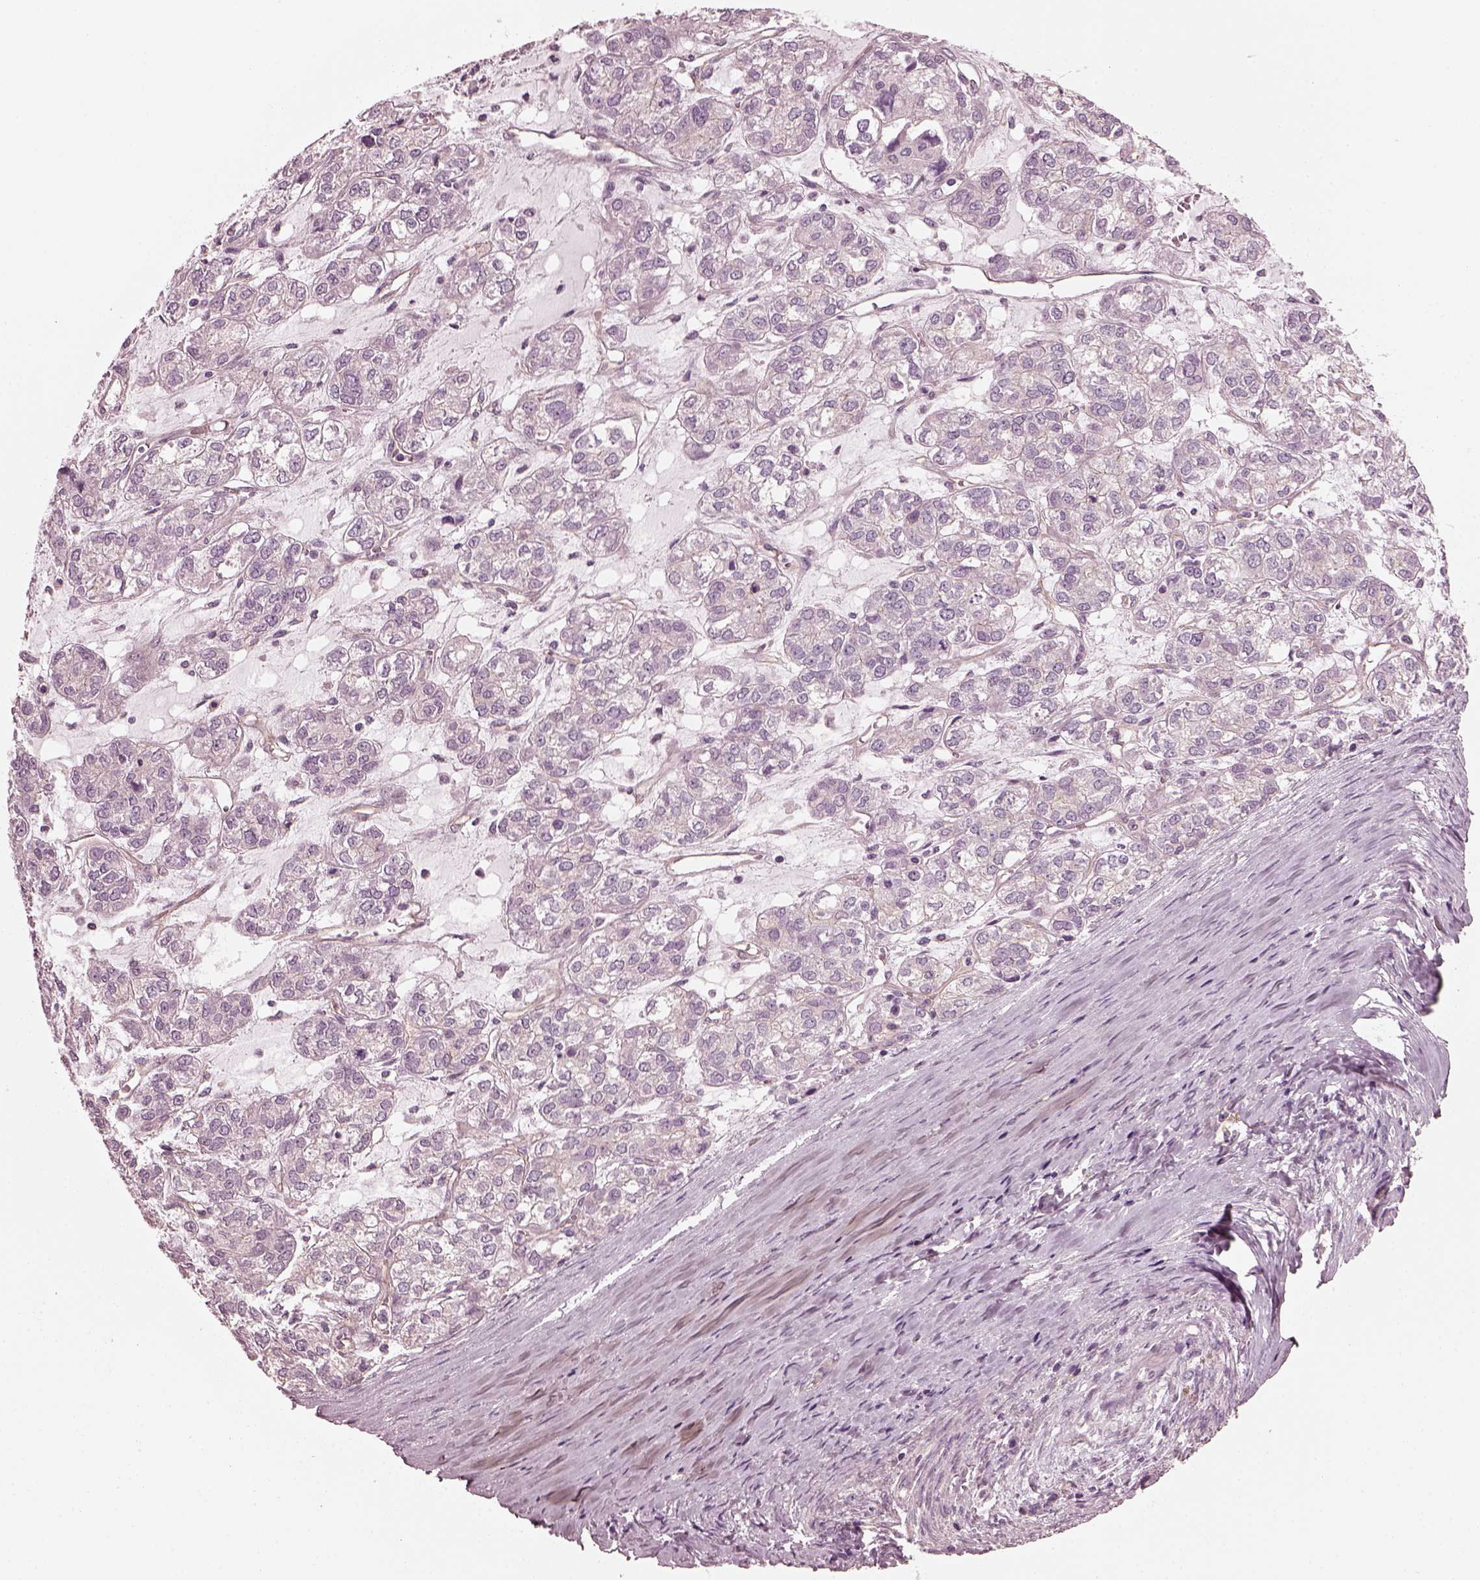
{"staining": {"intensity": "negative", "quantity": "none", "location": "none"}, "tissue": "ovarian cancer", "cell_type": "Tumor cells", "image_type": "cancer", "snomed": [{"axis": "morphology", "description": "Carcinoma, endometroid"}, {"axis": "topography", "description": "Ovary"}], "caption": "DAB (3,3'-diaminobenzidine) immunohistochemical staining of ovarian cancer displays no significant positivity in tumor cells.", "gene": "ODAD1", "patient": {"sex": "female", "age": 64}}